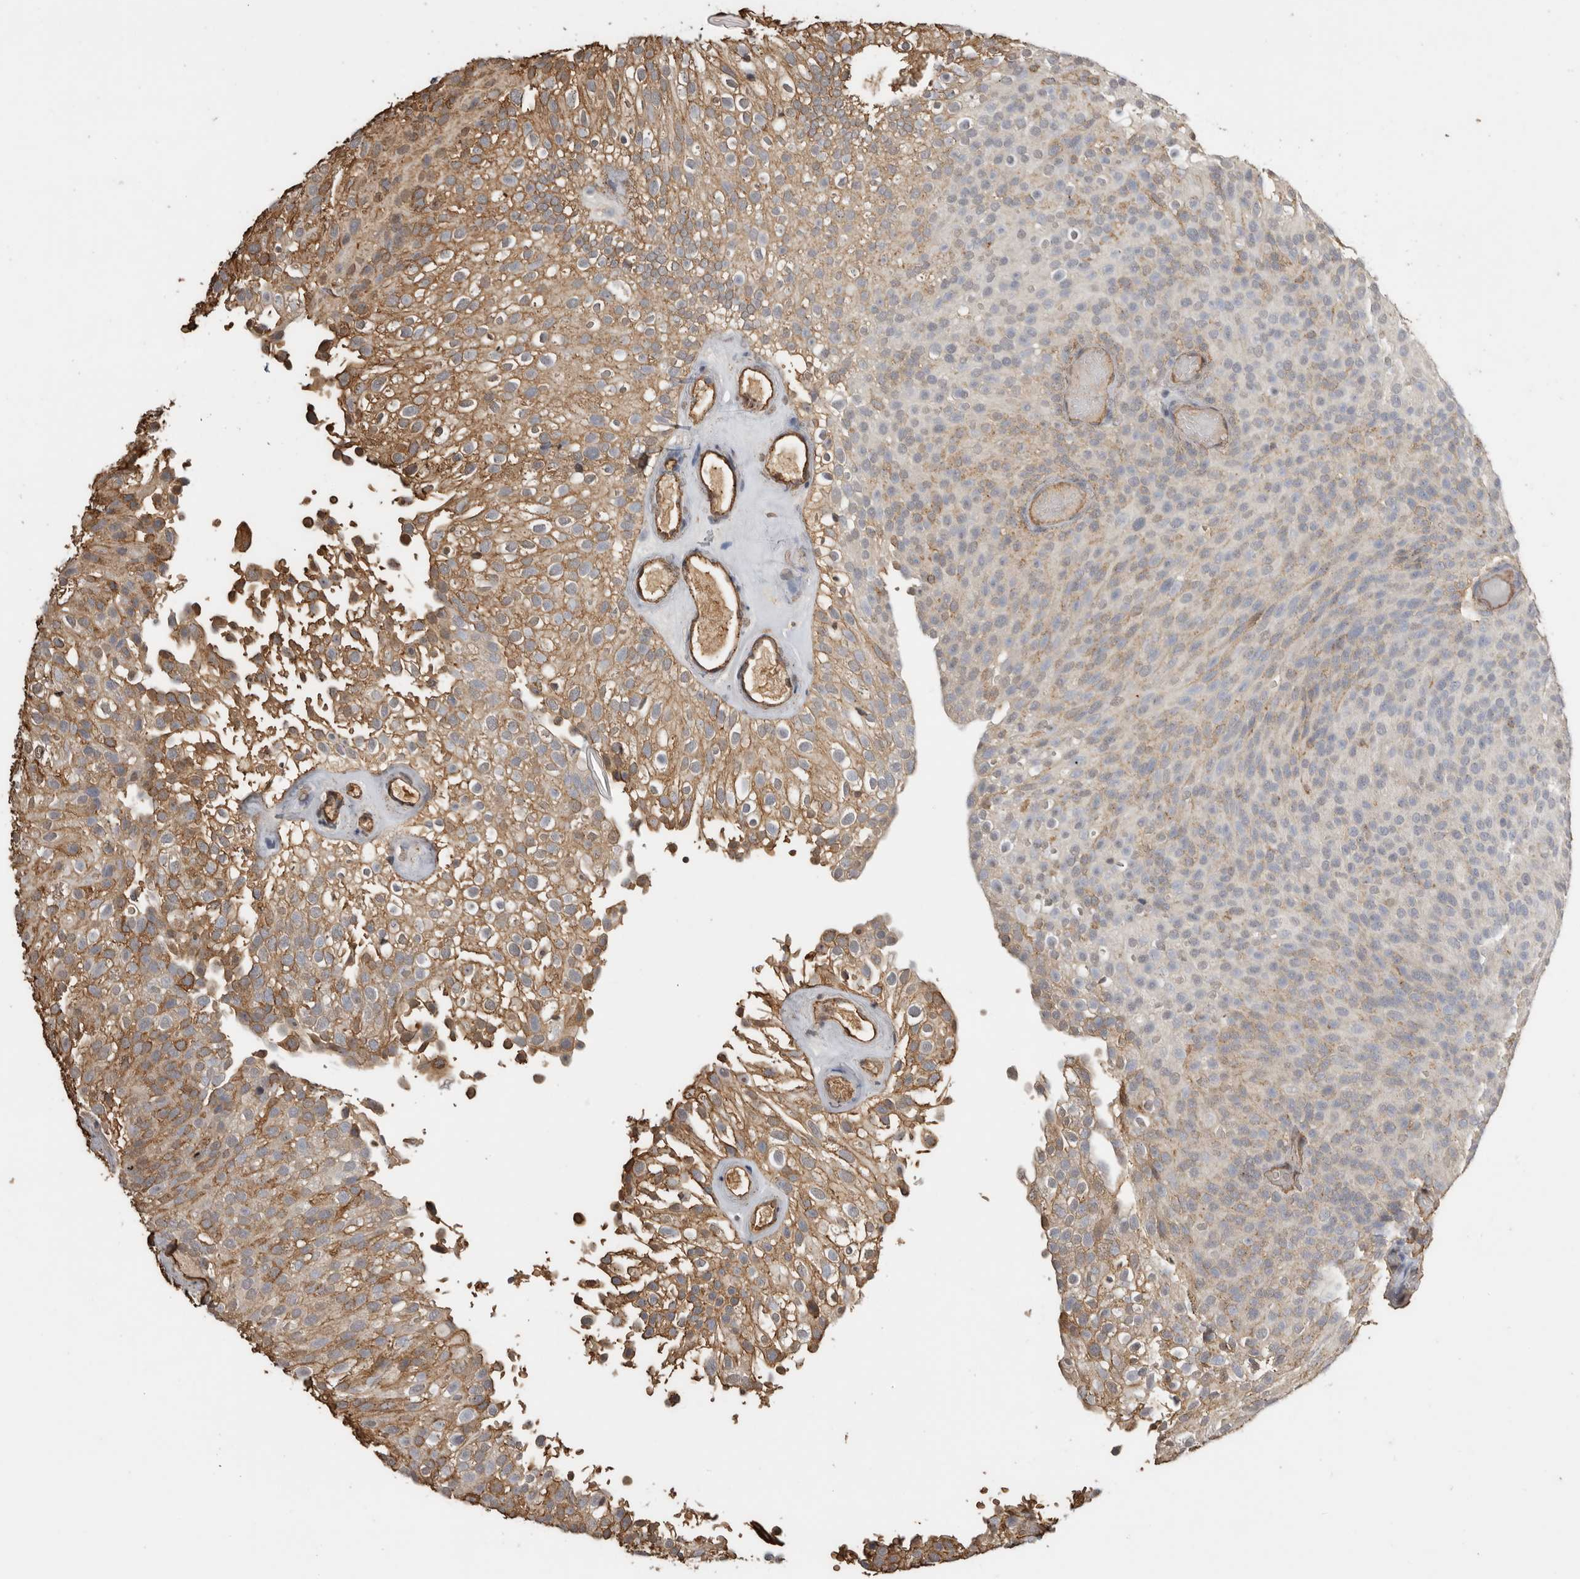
{"staining": {"intensity": "moderate", "quantity": "25%-75%", "location": "cytoplasmic/membranous"}, "tissue": "urothelial cancer", "cell_type": "Tumor cells", "image_type": "cancer", "snomed": [{"axis": "morphology", "description": "Urothelial carcinoma, Low grade"}, {"axis": "topography", "description": "Urinary bladder"}], "caption": "A micrograph of urothelial cancer stained for a protein displays moderate cytoplasmic/membranous brown staining in tumor cells. The protein of interest is shown in brown color, while the nuclei are stained blue.", "gene": "IL27", "patient": {"sex": "male", "age": 78}}